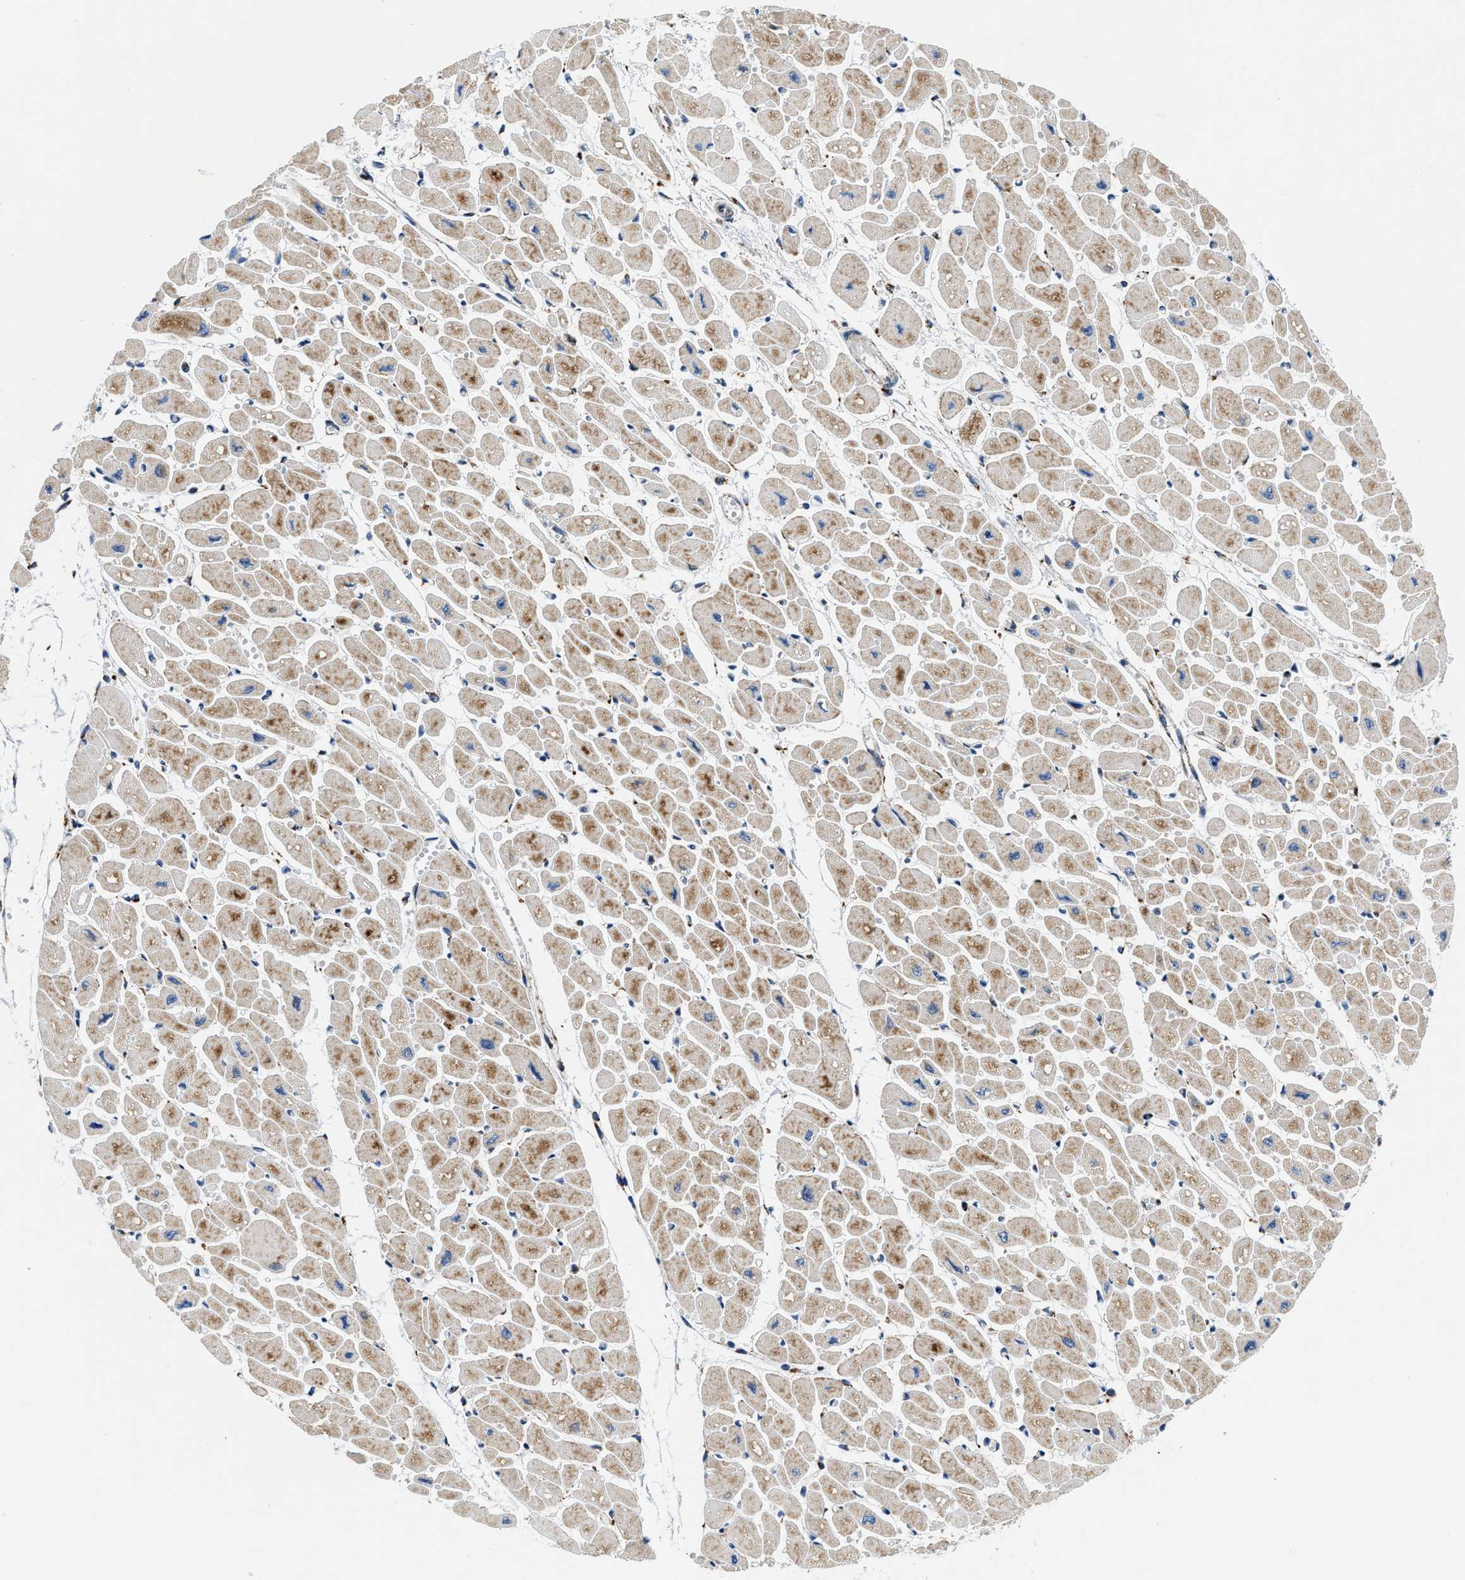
{"staining": {"intensity": "moderate", "quantity": "25%-75%", "location": "cytoplasmic/membranous"}, "tissue": "heart muscle", "cell_type": "Cardiomyocytes", "image_type": "normal", "snomed": [{"axis": "morphology", "description": "Normal tissue, NOS"}, {"axis": "topography", "description": "Heart"}], "caption": "Immunohistochemical staining of normal heart muscle reveals moderate cytoplasmic/membranous protein staining in about 25%-75% of cardiomyocytes.", "gene": "SFXN1", "patient": {"sex": "female", "age": 54}}